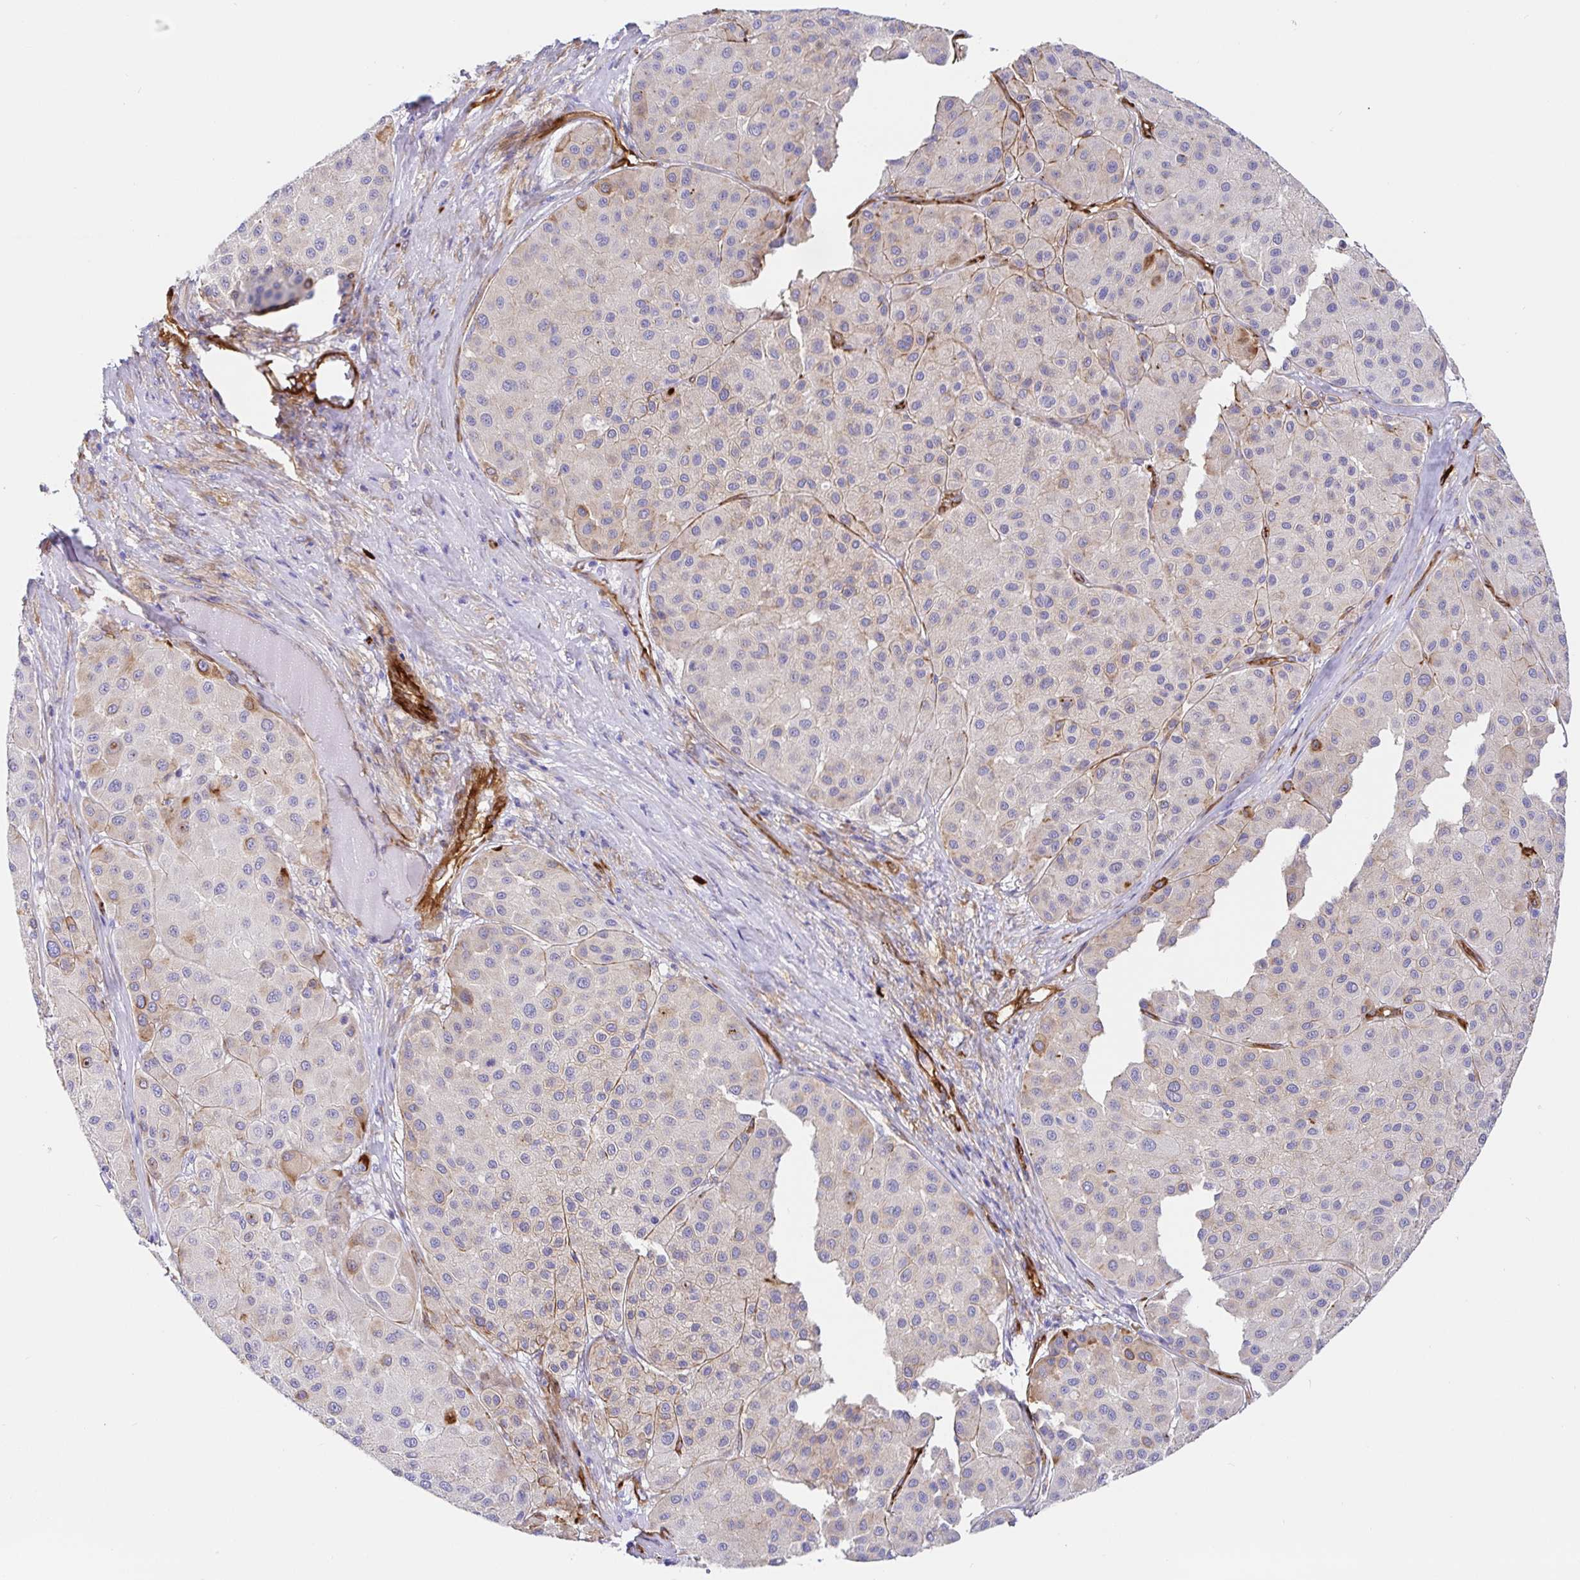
{"staining": {"intensity": "weak", "quantity": "25%-75%", "location": "cytoplasmic/membranous"}, "tissue": "melanoma", "cell_type": "Tumor cells", "image_type": "cancer", "snomed": [{"axis": "morphology", "description": "Malignant melanoma, Metastatic site"}, {"axis": "topography", "description": "Smooth muscle"}], "caption": "Malignant melanoma (metastatic site) stained with a brown dye shows weak cytoplasmic/membranous positive positivity in about 25%-75% of tumor cells.", "gene": "DOCK1", "patient": {"sex": "male", "age": 41}}